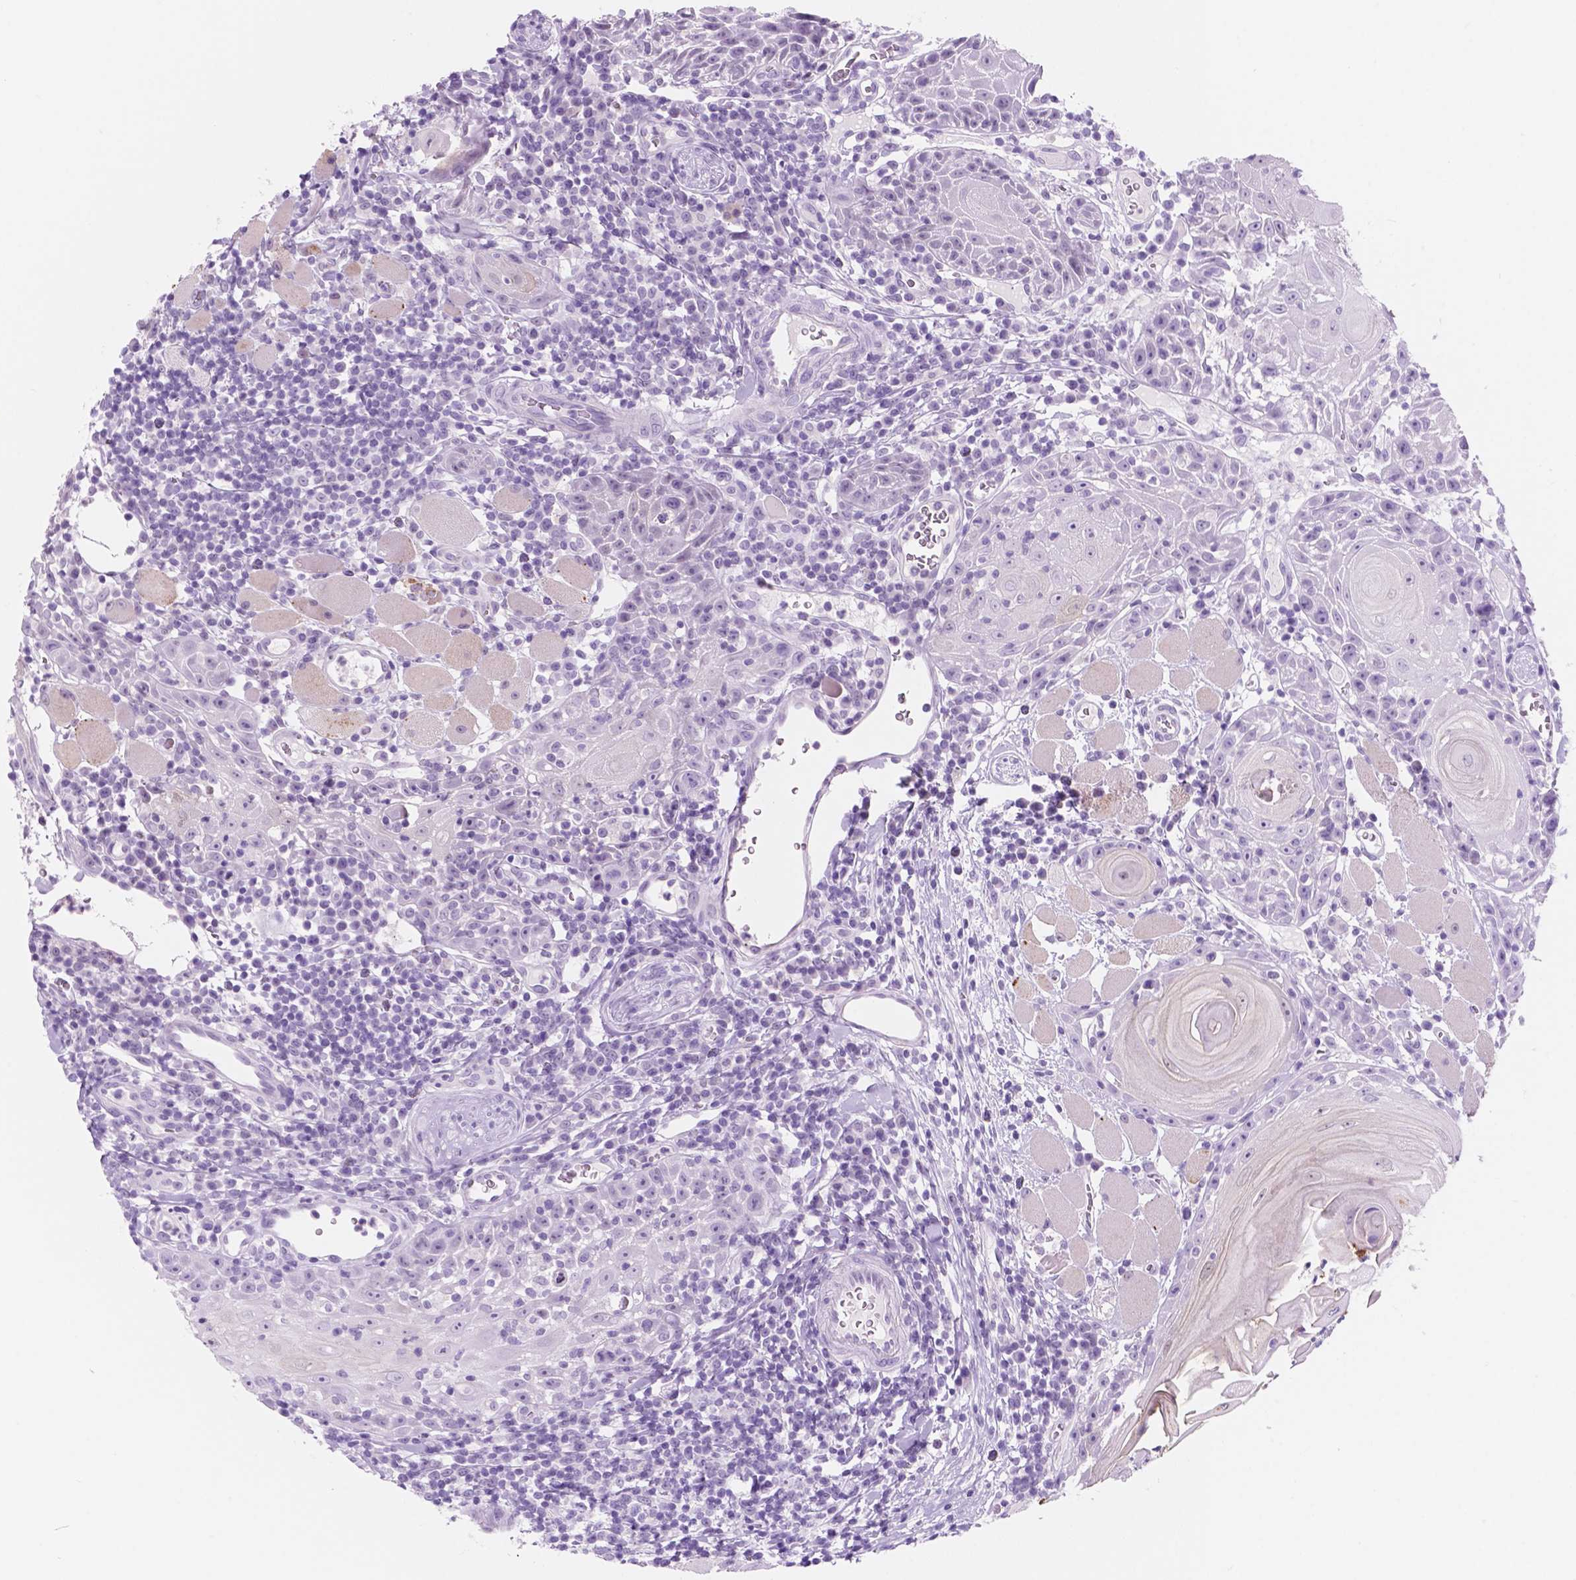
{"staining": {"intensity": "negative", "quantity": "none", "location": "none"}, "tissue": "head and neck cancer", "cell_type": "Tumor cells", "image_type": "cancer", "snomed": [{"axis": "morphology", "description": "Squamous cell carcinoma, NOS"}, {"axis": "topography", "description": "Head-Neck"}], "caption": "Photomicrograph shows no significant protein staining in tumor cells of head and neck cancer (squamous cell carcinoma).", "gene": "CUZD1", "patient": {"sex": "male", "age": 52}}